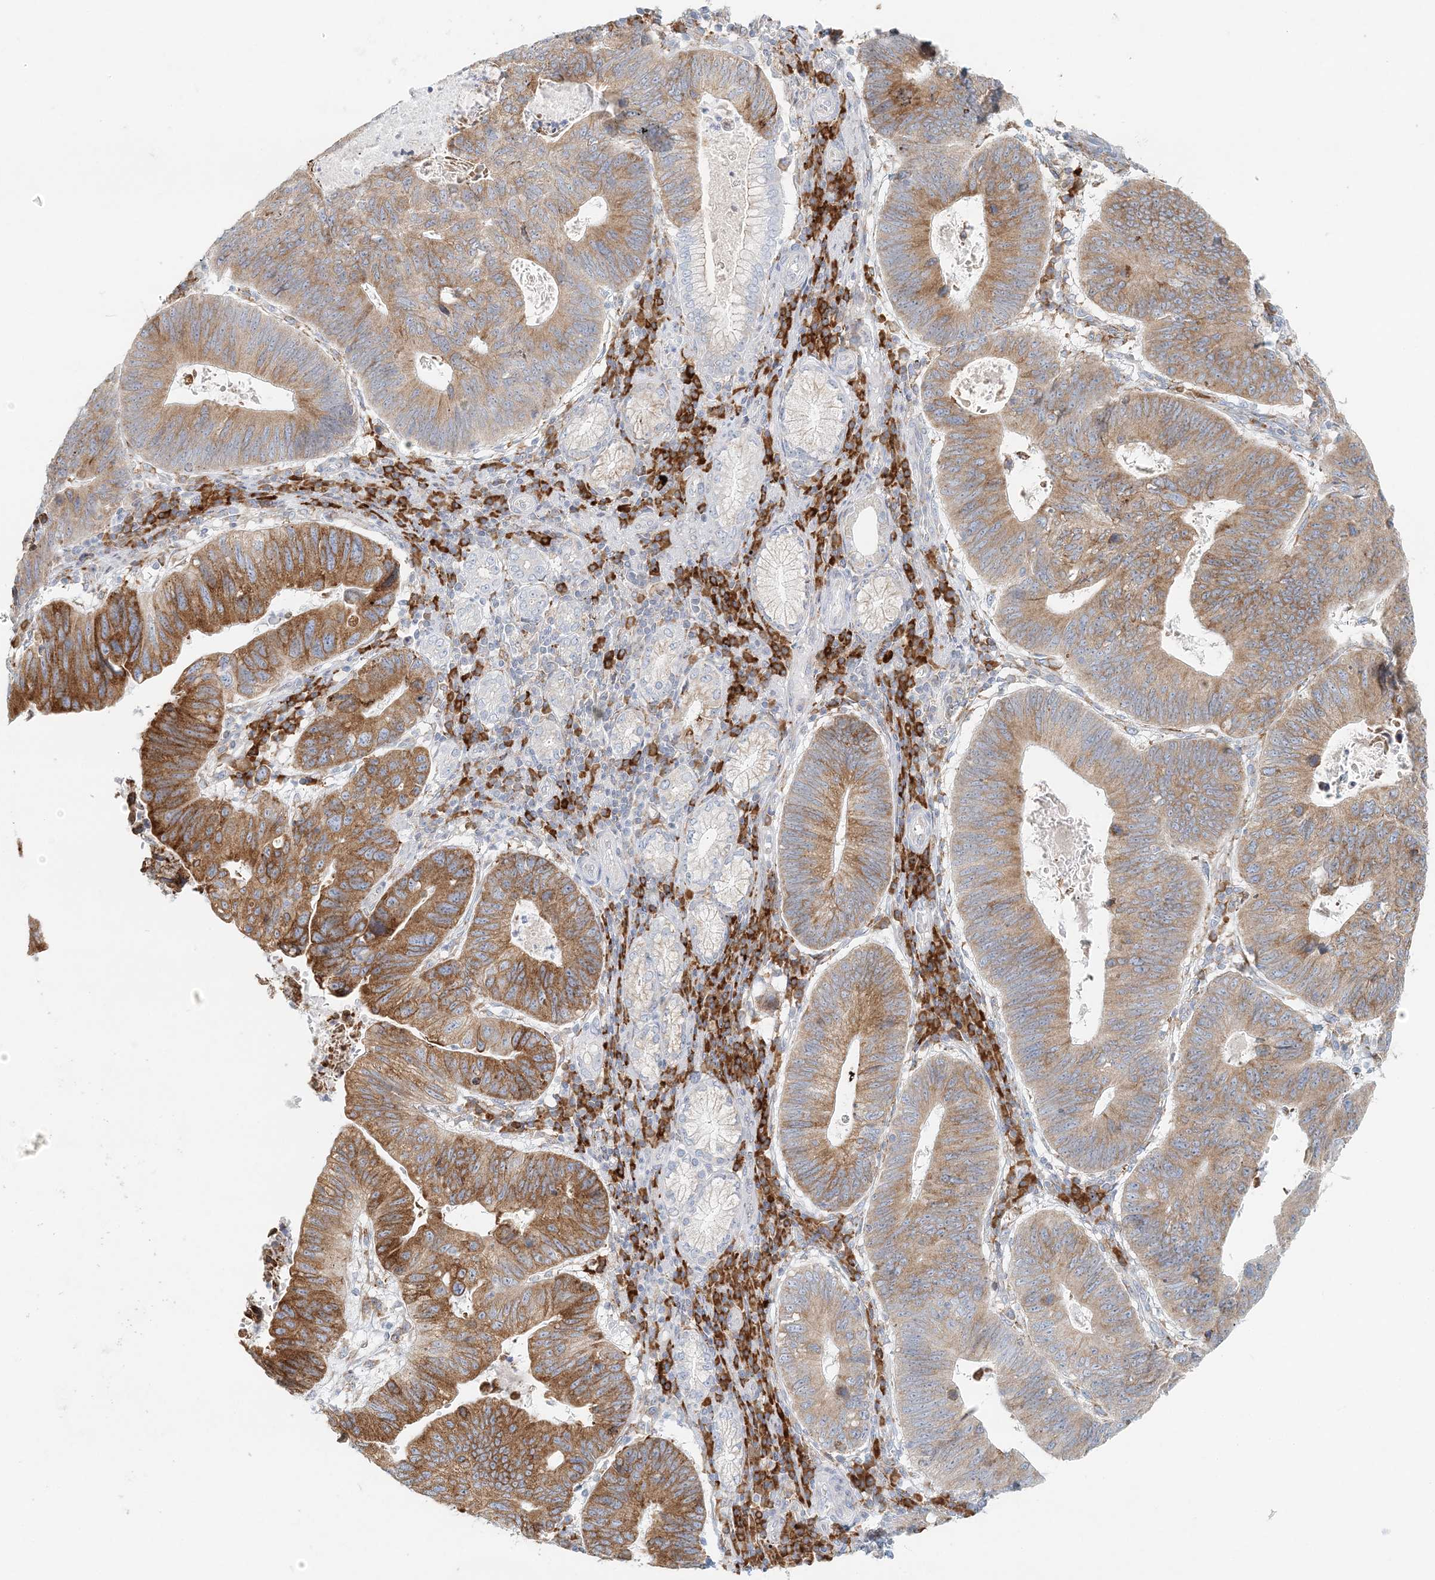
{"staining": {"intensity": "moderate", "quantity": ">75%", "location": "cytoplasmic/membranous"}, "tissue": "stomach cancer", "cell_type": "Tumor cells", "image_type": "cancer", "snomed": [{"axis": "morphology", "description": "Adenocarcinoma, NOS"}, {"axis": "topography", "description": "Stomach"}], "caption": "Stomach adenocarcinoma tissue displays moderate cytoplasmic/membranous positivity in approximately >75% of tumor cells", "gene": "STK11IP", "patient": {"sex": "male", "age": 59}}